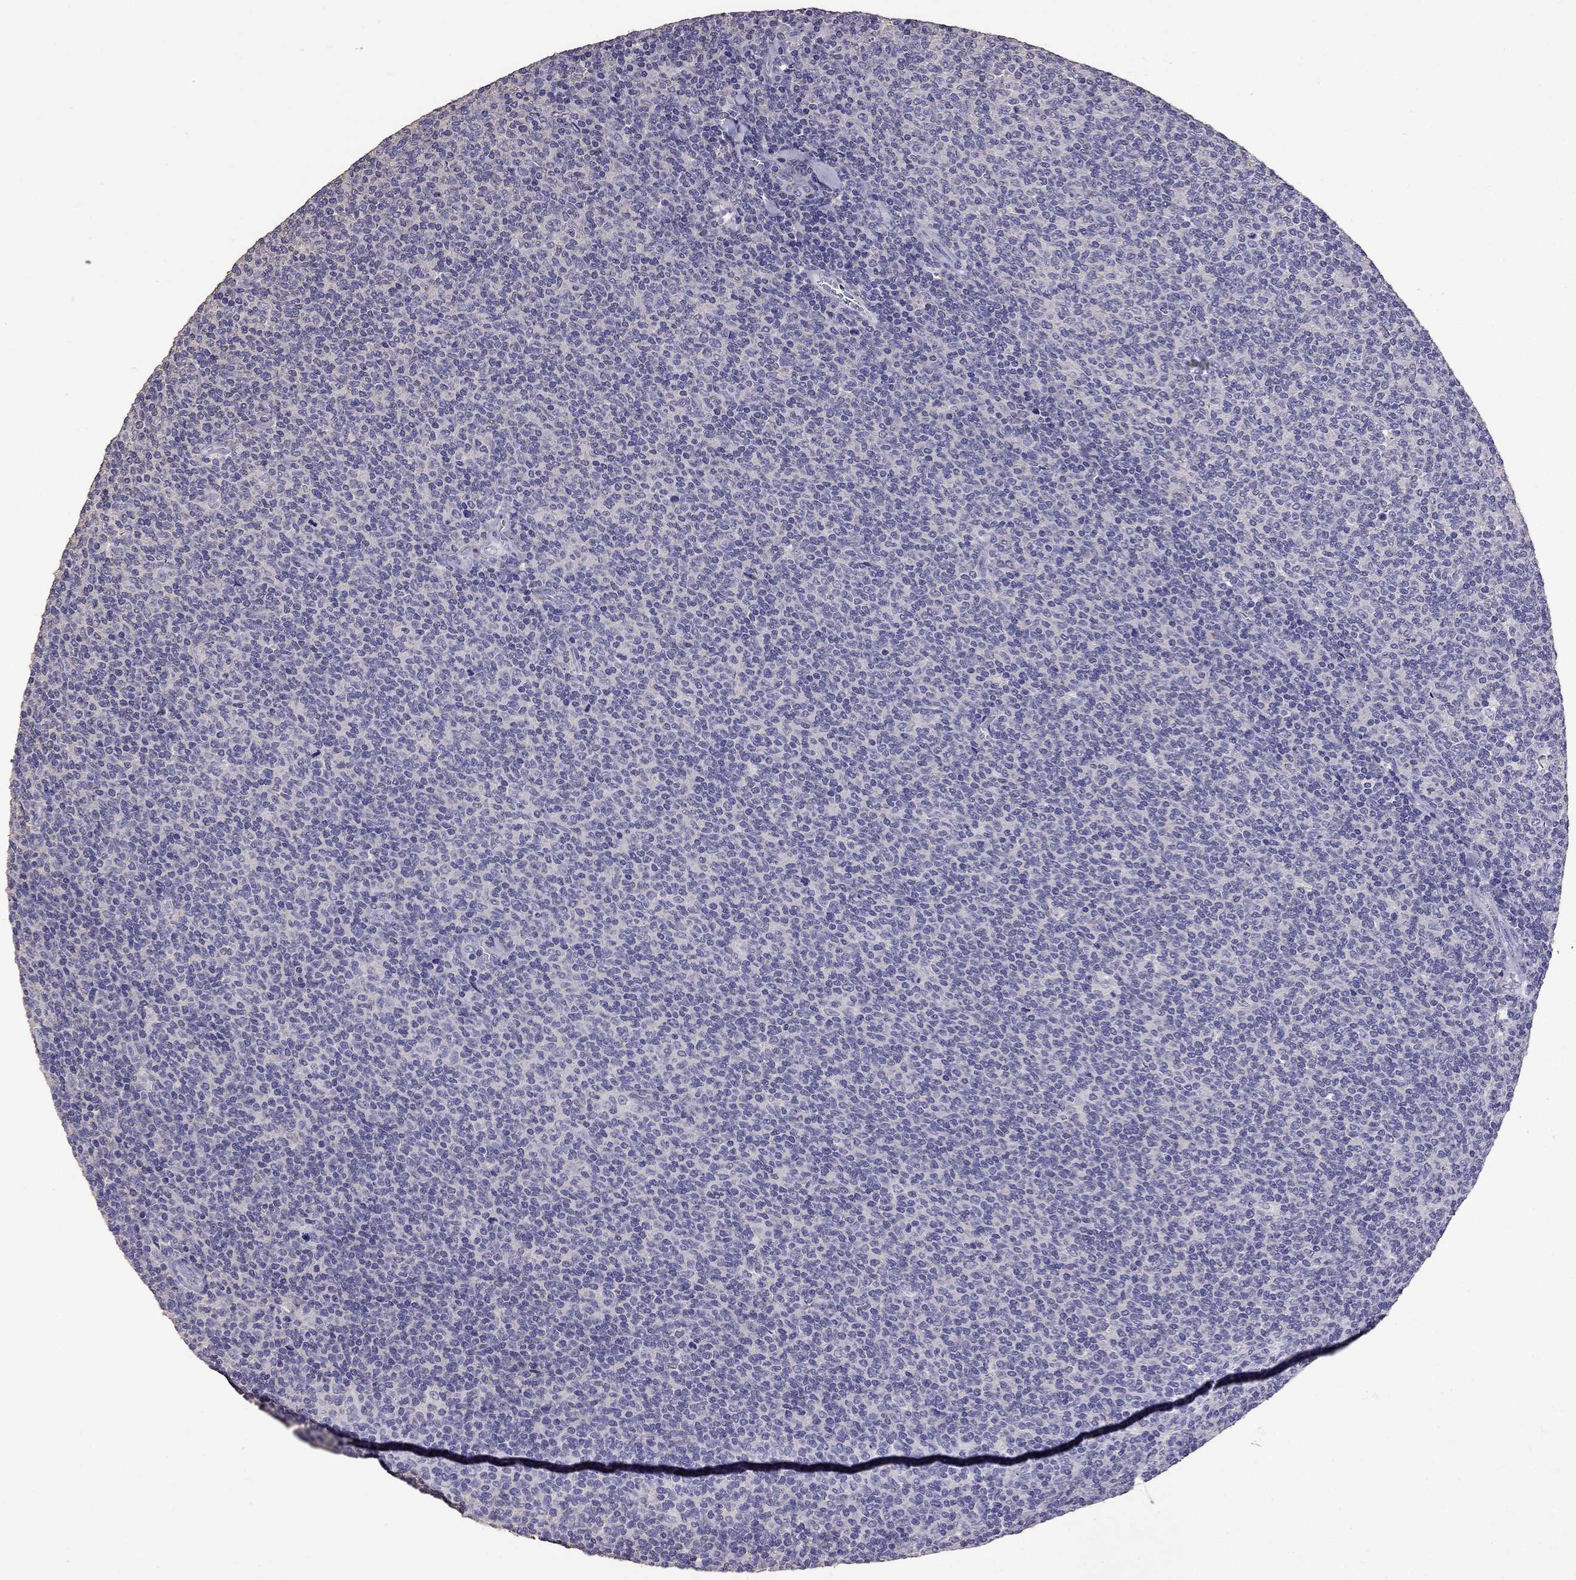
{"staining": {"intensity": "negative", "quantity": "none", "location": "none"}, "tissue": "lymphoma", "cell_type": "Tumor cells", "image_type": "cancer", "snomed": [{"axis": "morphology", "description": "Malignant lymphoma, non-Hodgkin's type, Low grade"}, {"axis": "topography", "description": "Lymph node"}], "caption": "Tumor cells show no significant expression in malignant lymphoma, non-Hodgkin's type (low-grade). (DAB immunohistochemistry (IHC) with hematoxylin counter stain).", "gene": "NKX3-1", "patient": {"sex": "male", "age": 52}}